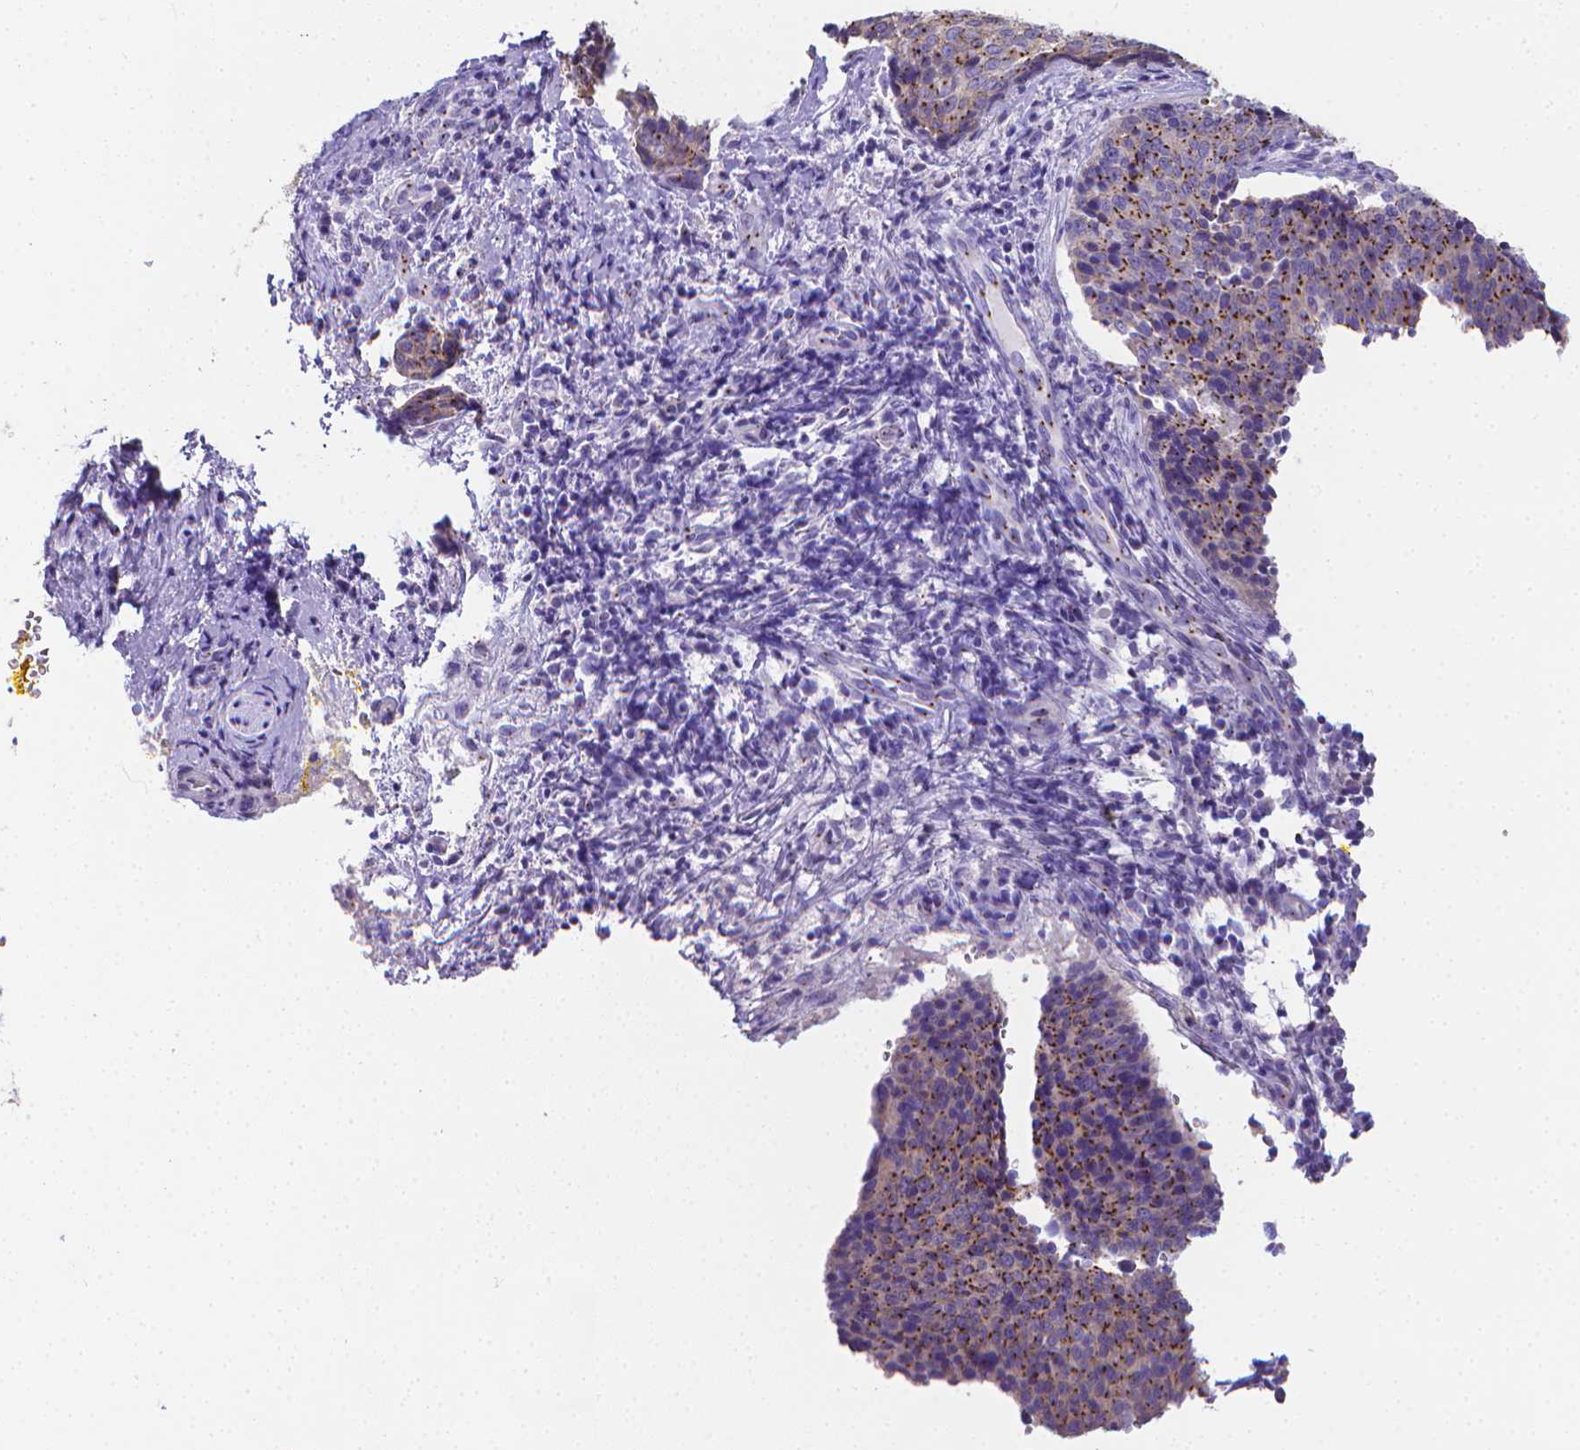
{"staining": {"intensity": "strong", "quantity": "25%-75%", "location": "cytoplasmic/membranous"}, "tissue": "cervical cancer", "cell_type": "Tumor cells", "image_type": "cancer", "snomed": [{"axis": "morphology", "description": "Squamous cell carcinoma, NOS"}, {"axis": "topography", "description": "Cervix"}], "caption": "A micrograph of human cervical squamous cell carcinoma stained for a protein demonstrates strong cytoplasmic/membranous brown staining in tumor cells.", "gene": "LRRC73", "patient": {"sex": "female", "age": 34}}